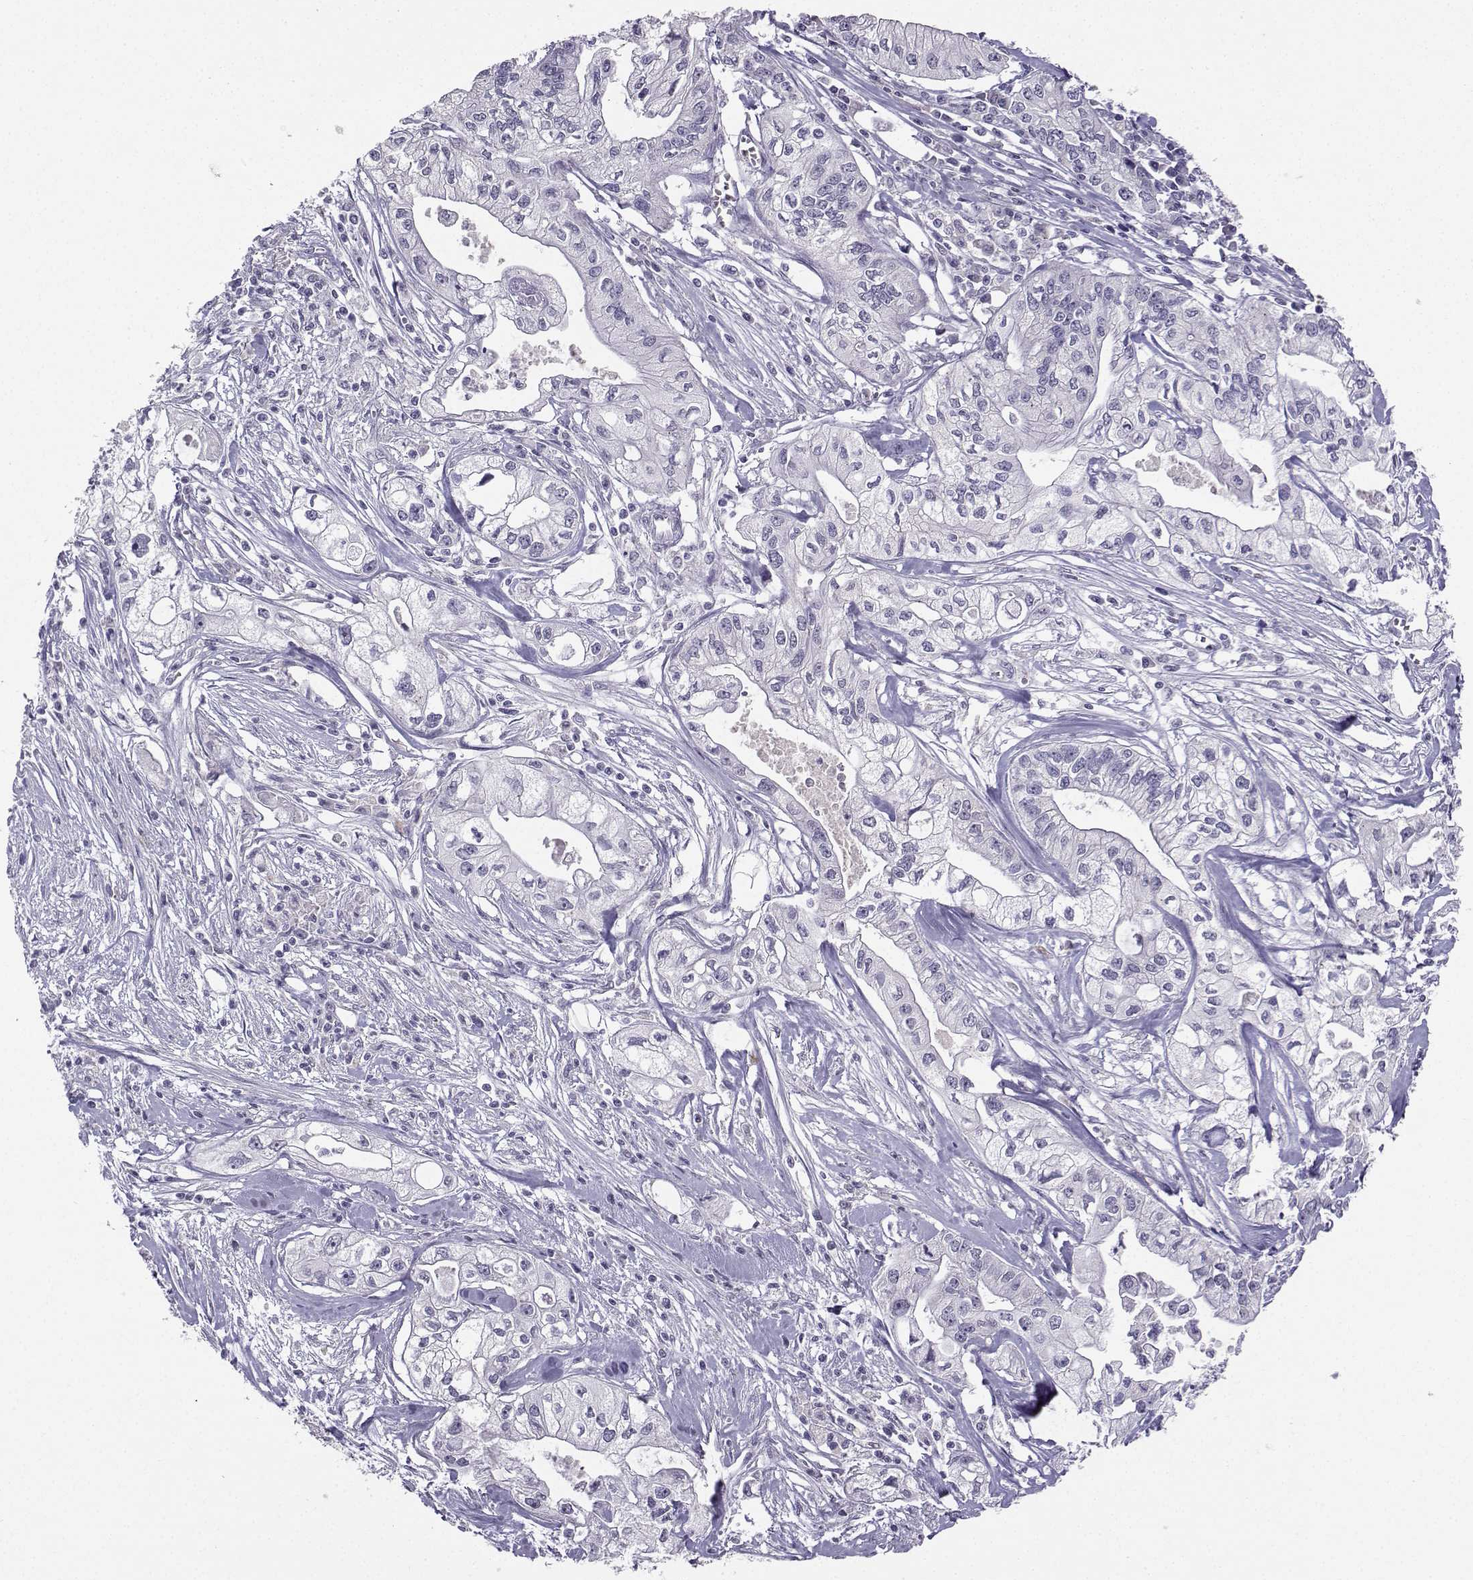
{"staining": {"intensity": "negative", "quantity": "none", "location": "none"}, "tissue": "pancreatic cancer", "cell_type": "Tumor cells", "image_type": "cancer", "snomed": [{"axis": "morphology", "description": "Adenocarcinoma, NOS"}, {"axis": "topography", "description": "Pancreas"}], "caption": "This is an immunohistochemistry histopathology image of pancreatic cancer. There is no positivity in tumor cells.", "gene": "TBR1", "patient": {"sex": "male", "age": 70}}